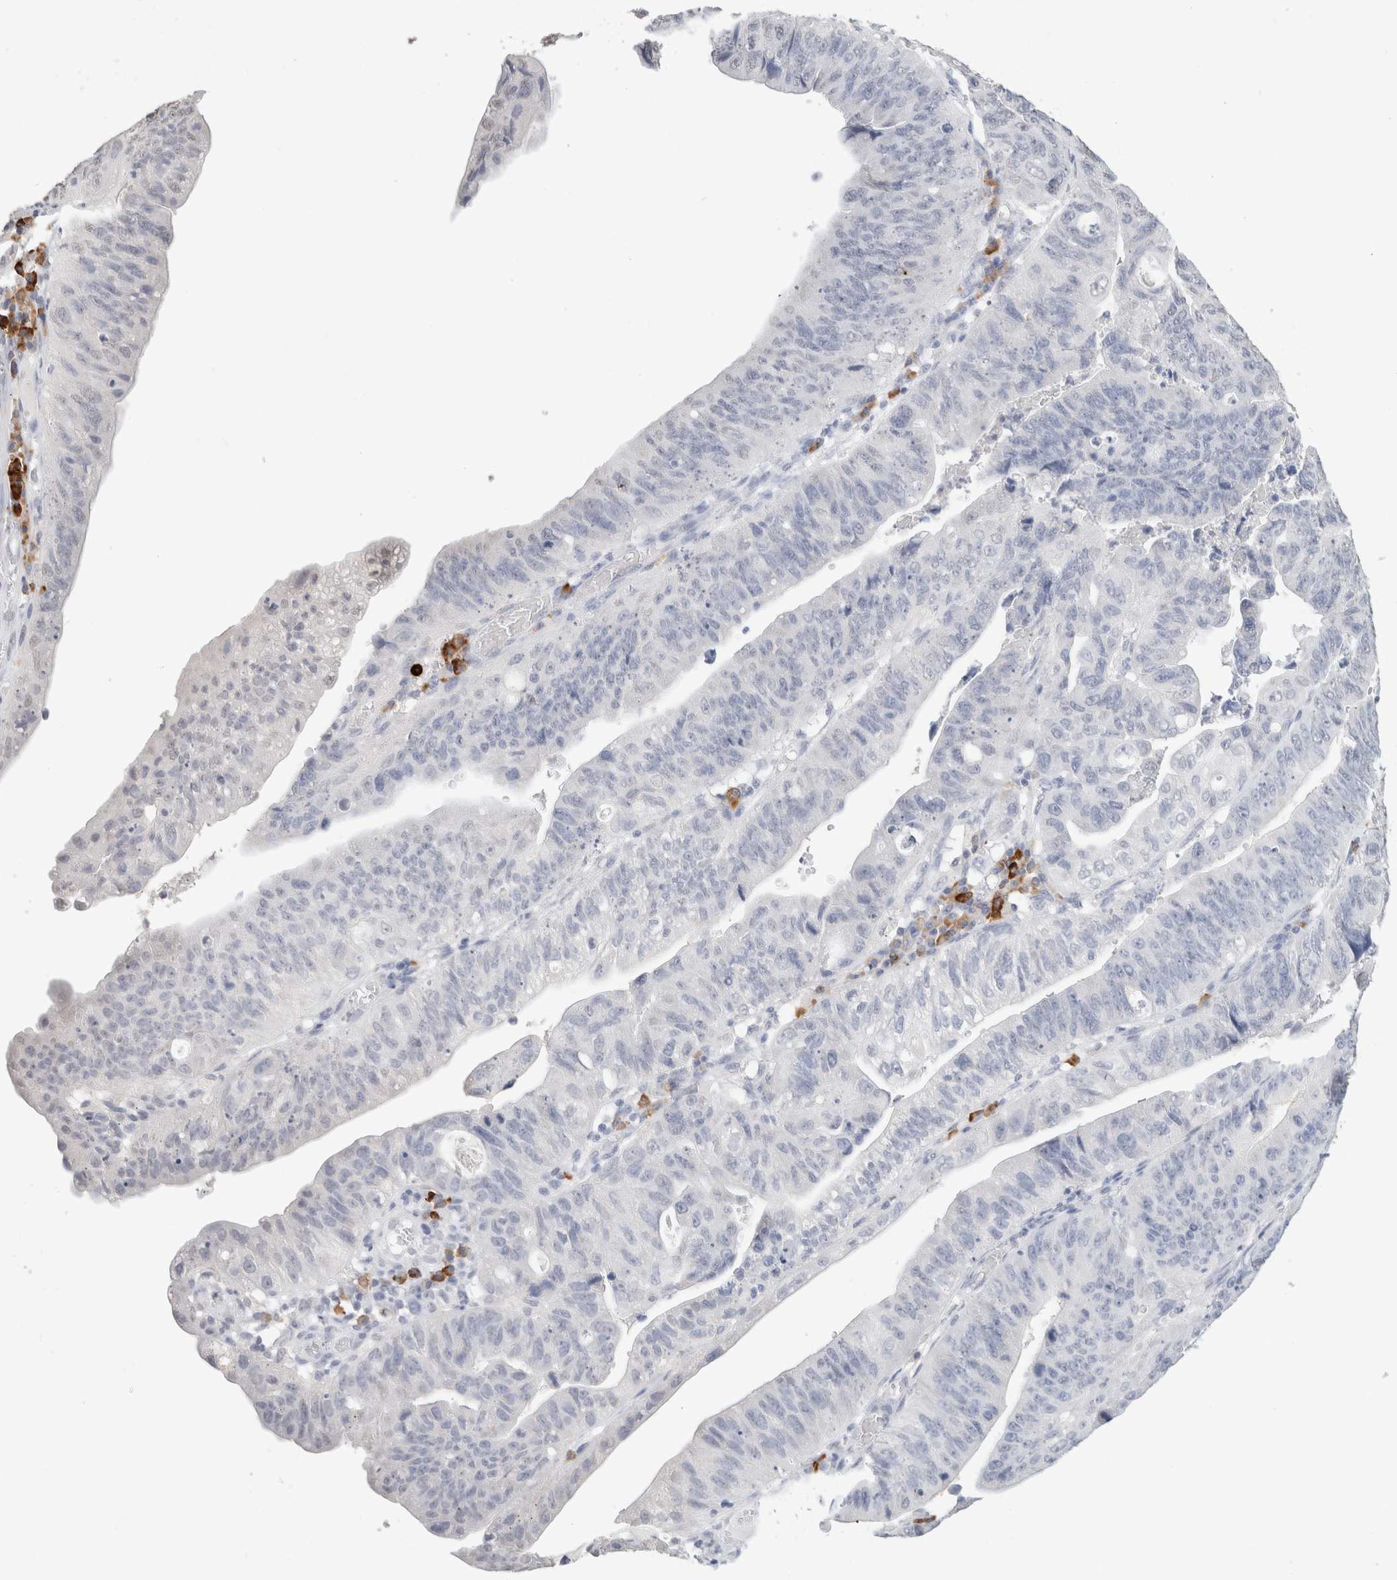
{"staining": {"intensity": "negative", "quantity": "none", "location": "none"}, "tissue": "stomach cancer", "cell_type": "Tumor cells", "image_type": "cancer", "snomed": [{"axis": "morphology", "description": "Adenocarcinoma, NOS"}, {"axis": "topography", "description": "Stomach"}], "caption": "The immunohistochemistry image has no significant expression in tumor cells of adenocarcinoma (stomach) tissue.", "gene": "CD80", "patient": {"sex": "male", "age": 59}}